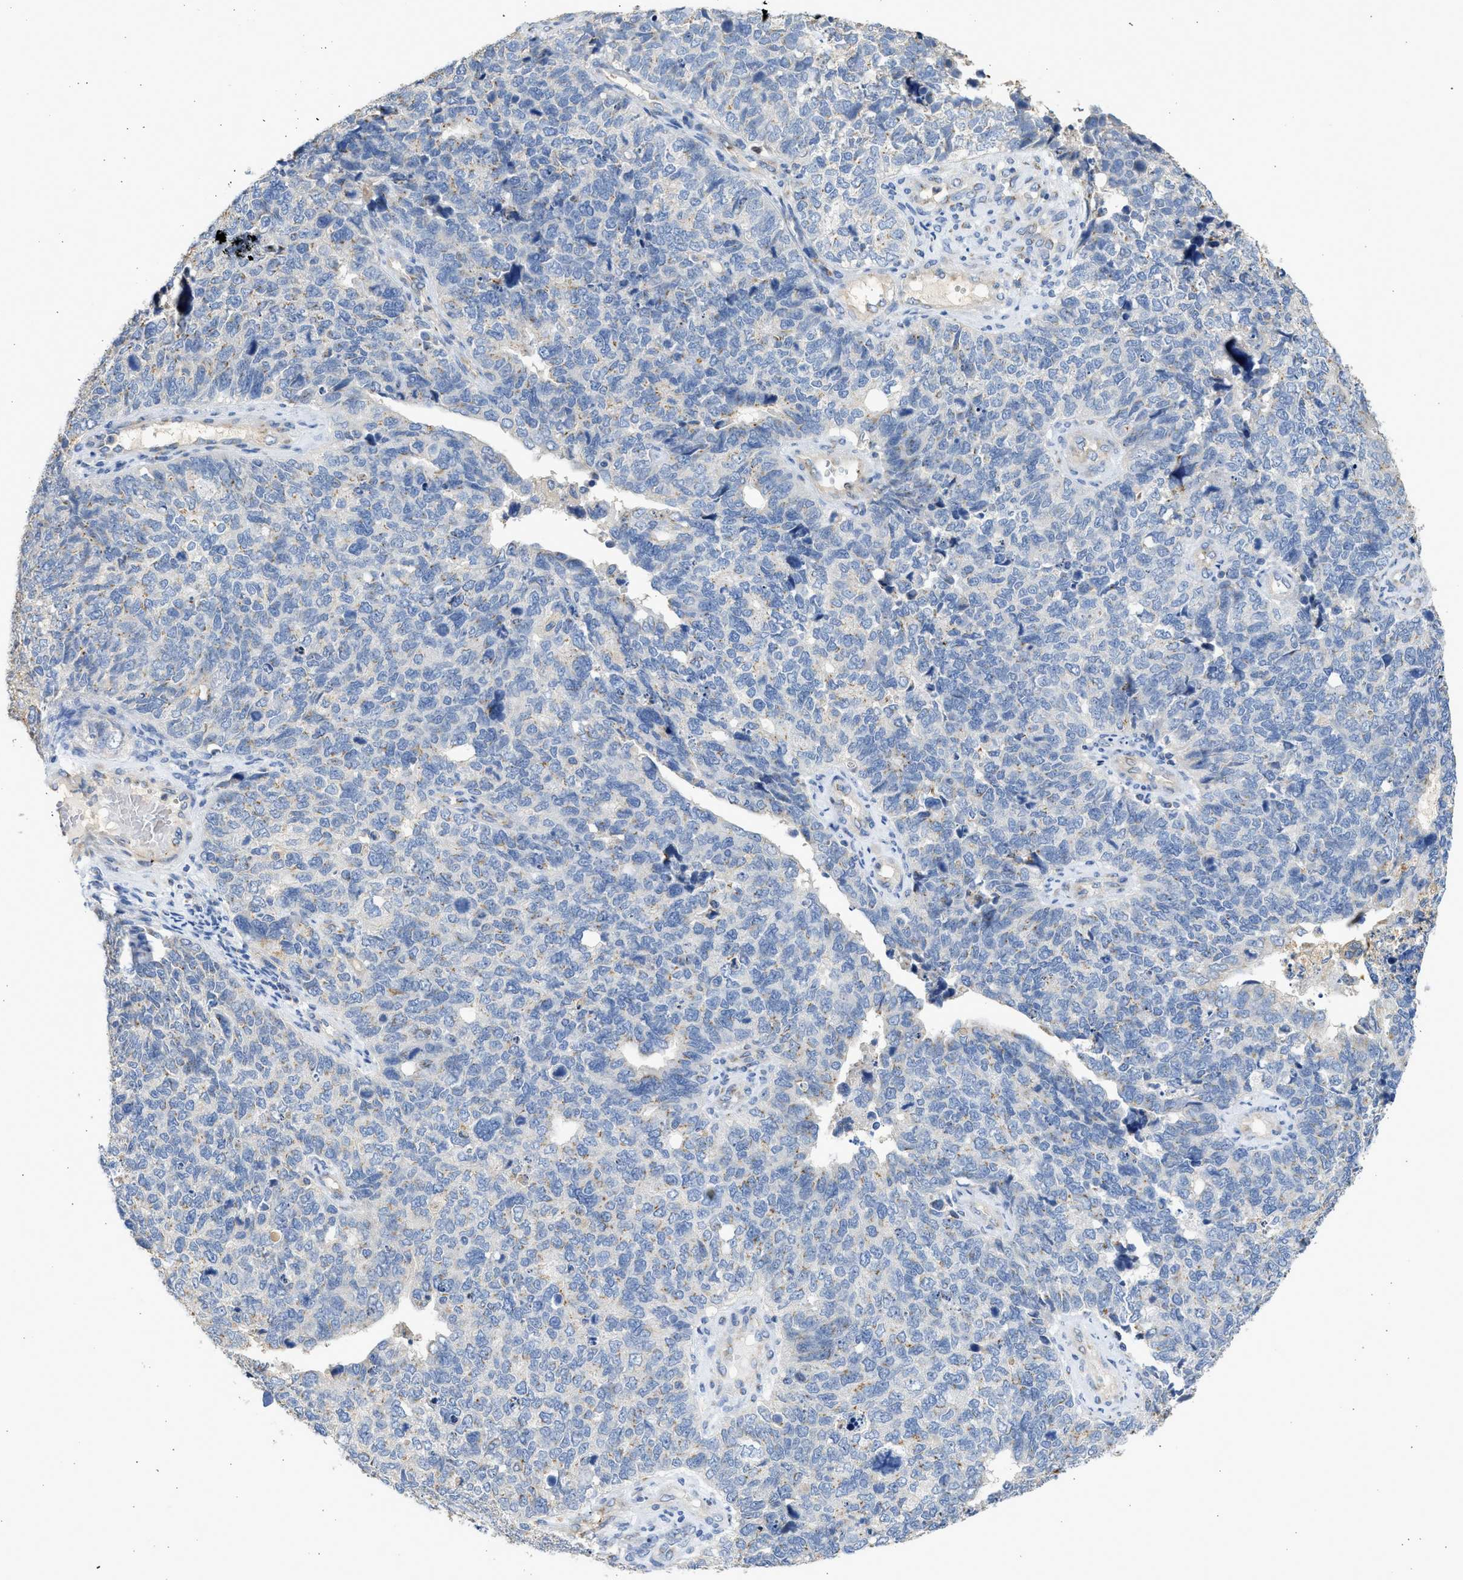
{"staining": {"intensity": "weak", "quantity": "<25%", "location": "cytoplasmic/membranous"}, "tissue": "cervical cancer", "cell_type": "Tumor cells", "image_type": "cancer", "snomed": [{"axis": "morphology", "description": "Squamous cell carcinoma, NOS"}, {"axis": "topography", "description": "Cervix"}], "caption": "Immunohistochemical staining of human squamous cell carcinoma (cervical) exhibits no significant expression in tumor cells.", "gene": "IPO8", "patient": {"sex": "female", "age": 63}}